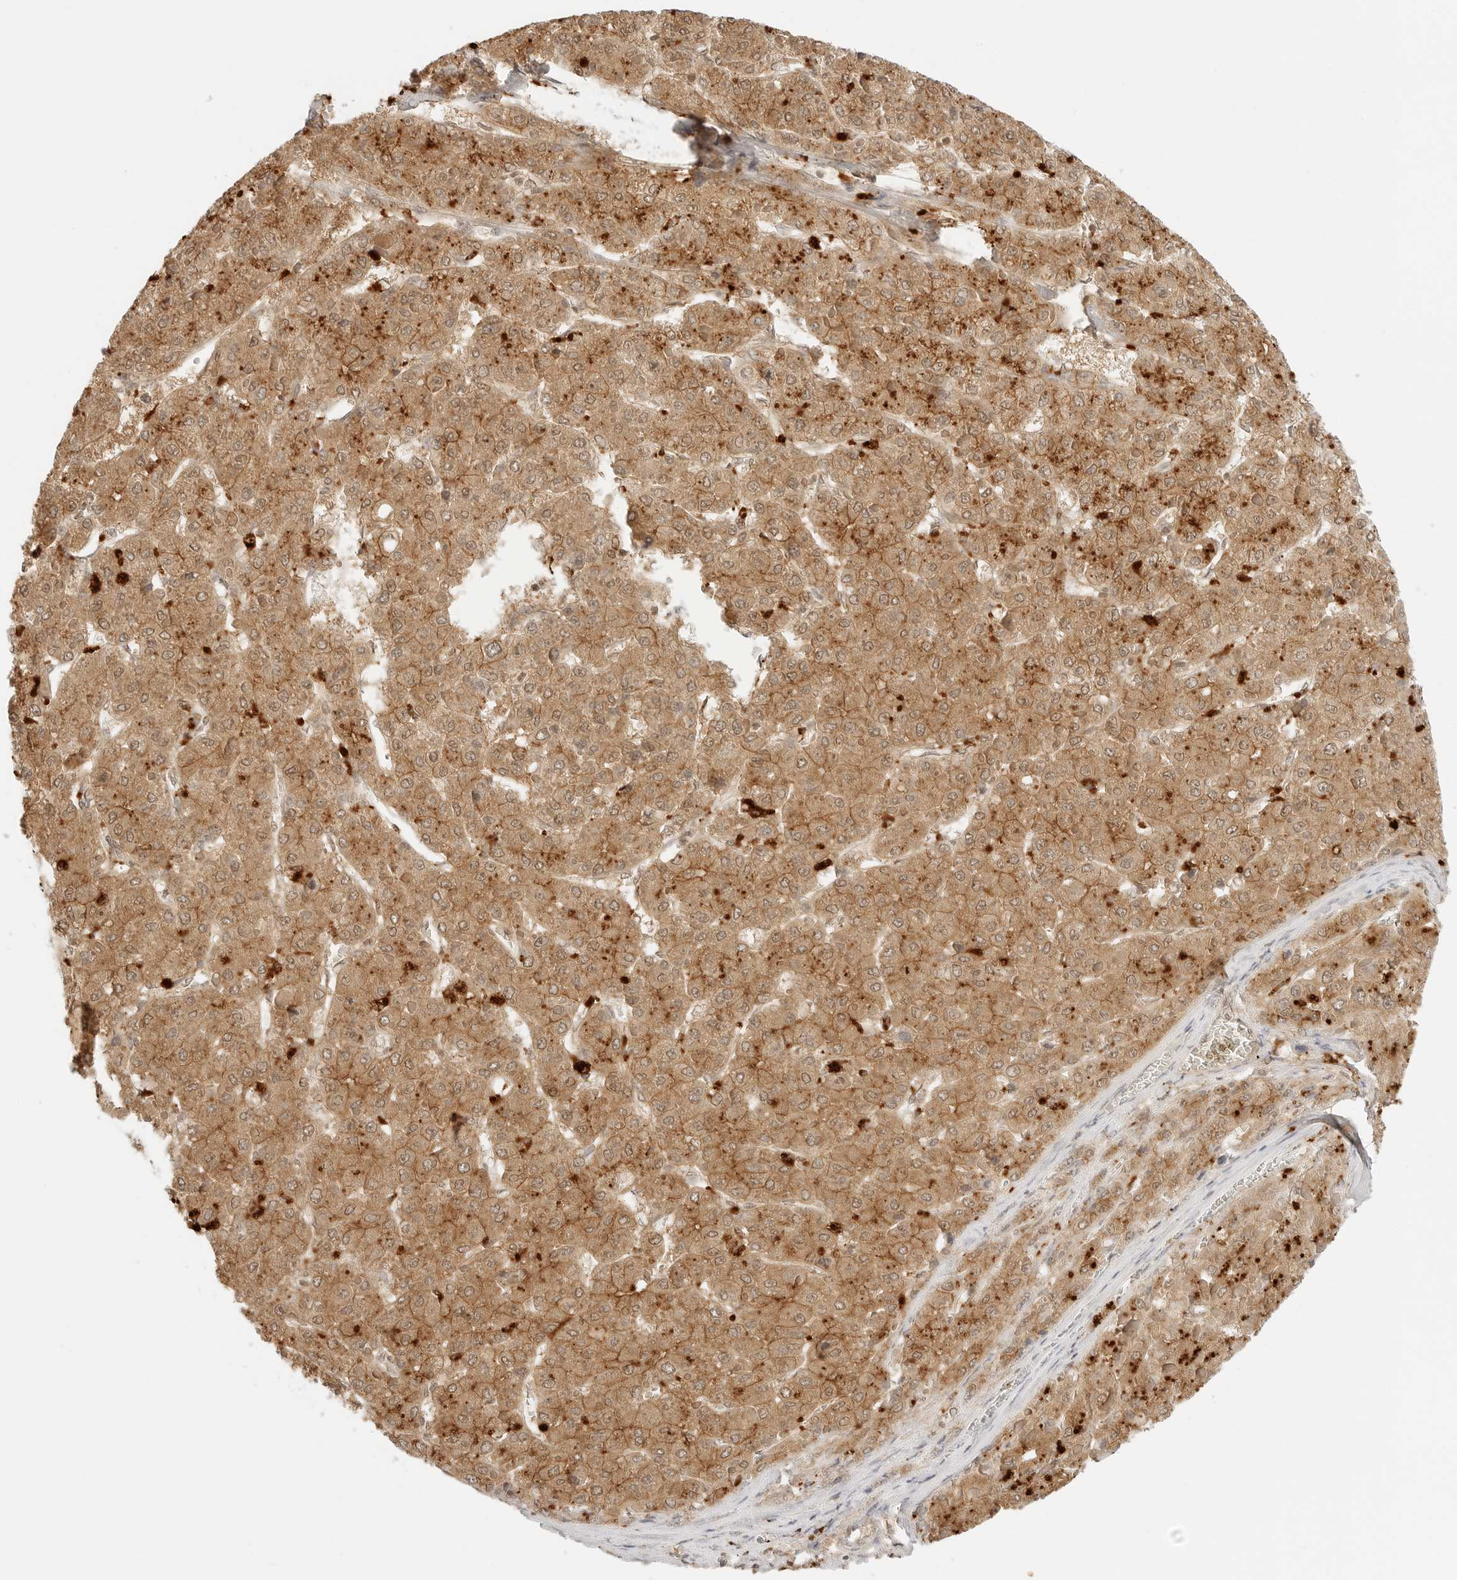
{"staining": {"intensity": "moderate", "quantity": ">75%", "location": "cytoplasmic/membranous,nuclear"}, "tissue": "liver cancer", "cell_type": "Tumor cells", "image_type": "cancer", "snomed": [{"axis": "morphology", "description": "Carcinoma, Hepatocellular, NOS"}, {"axis": "topography", "description": "Liver"}], "caption": "A micrograph showing moderate cytoplasmic/membranous and nuclear positivity in approximately >75% of tumor cells in liver hepatocellular carcinoma, as visualized by brown immunohistochemical staining.", "gene": "EPHA1", "patient": {"sex": "female", "age": 73}}